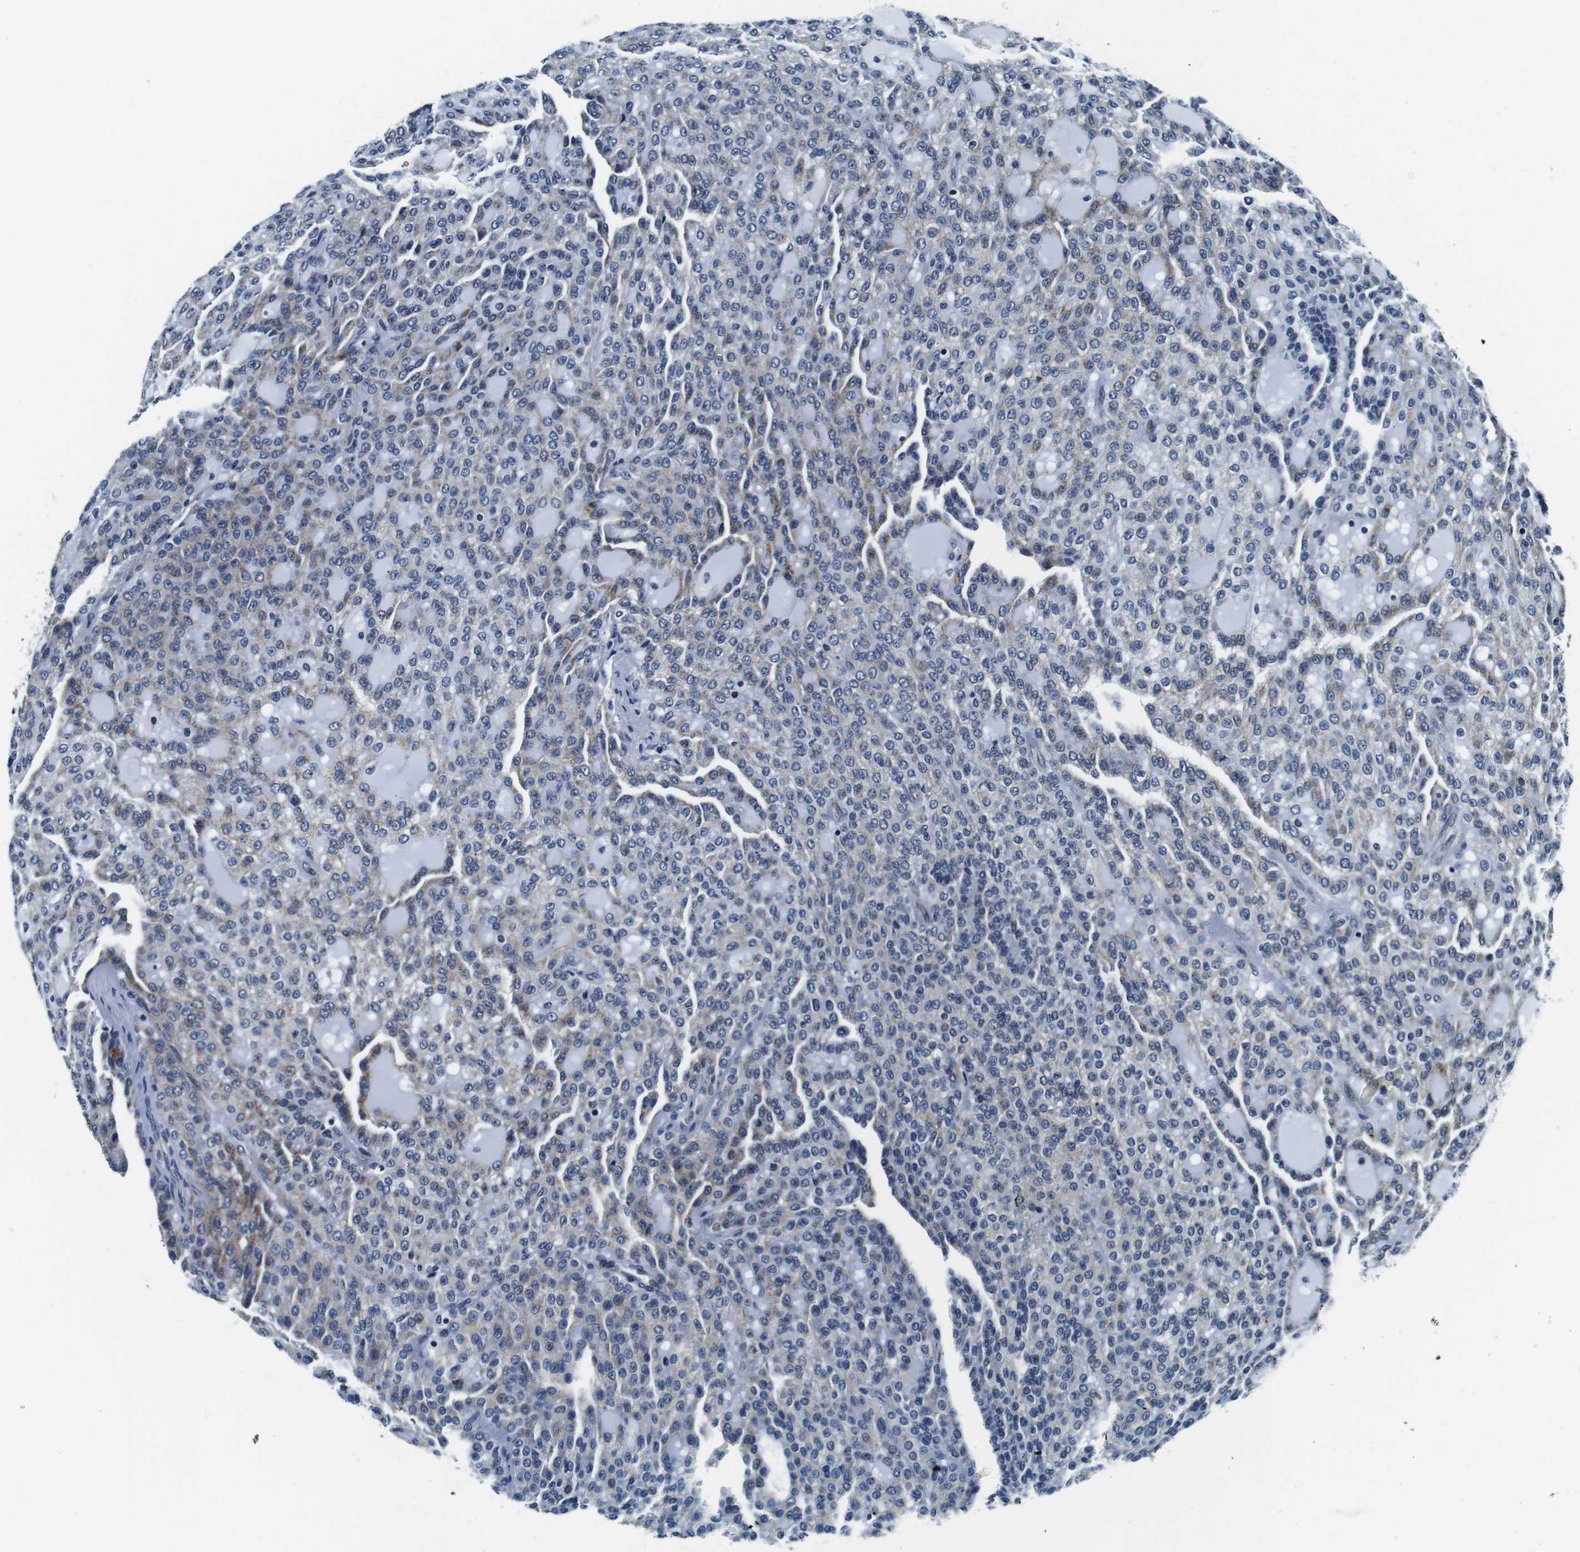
{"staining": {"intensity": "weak", "quantity": "25%-75%", "location": "cytoplasmic/membranous"}, "tissue": "renal cancer", "cell_type": "Tumor cells", "image_type": "cancer", "snomed": [{"axis": "morphology", "description": "Adenocarcinoma, NOS"}, {"axis": "topography", "description": "Kidney"}], "caption": "DAB immunohistochemical staining of human renal cancer shows weak cytoplasmic/membranous protein positivity in approximately 25%-75% of tumor cells.", "gene": "FAR2", "patient": {"sex": "male", "age": 63}}